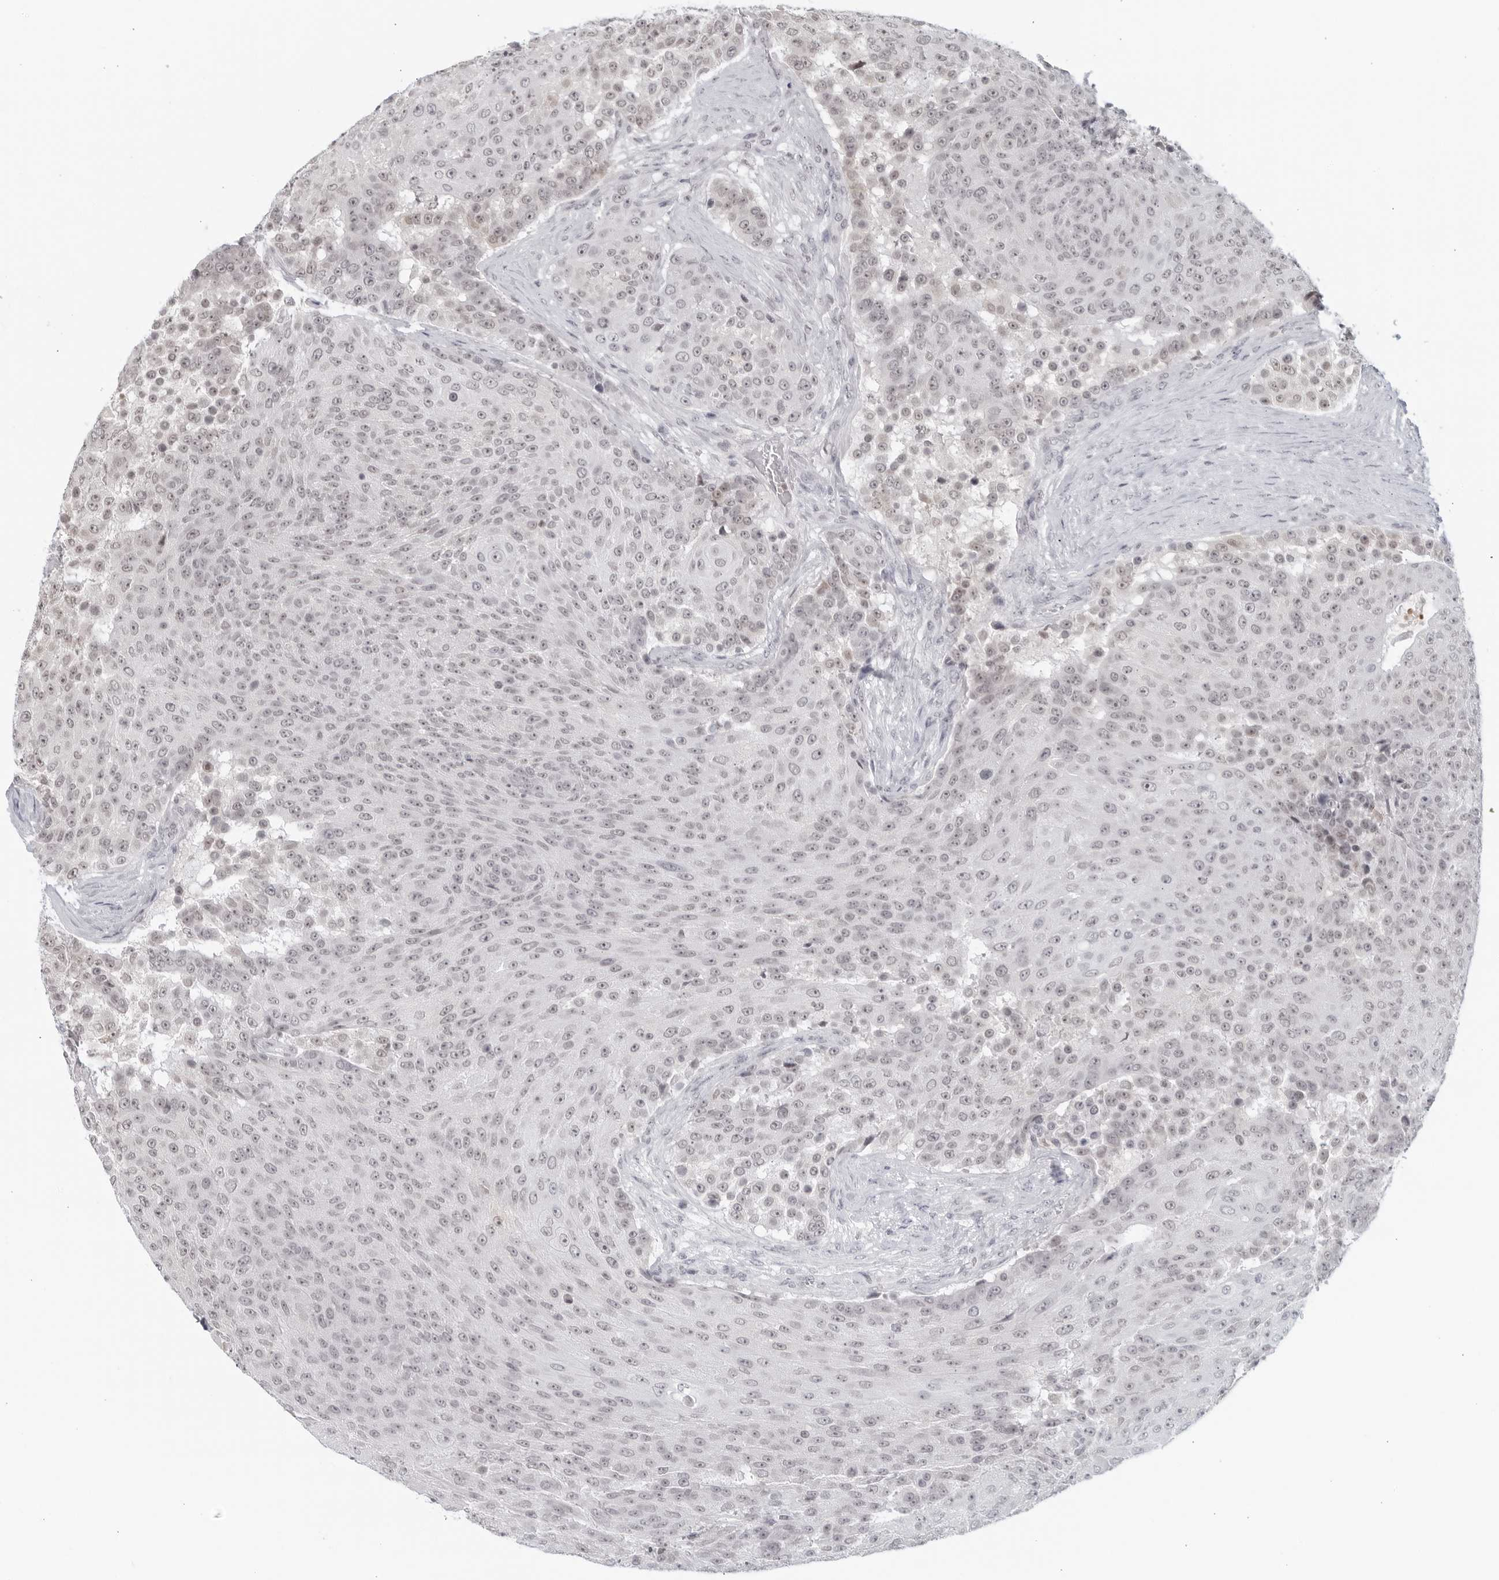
{"staining": {"intensity": "weak", "quantity": "<25%", "location": "nuclear"}, "tissue": "urothelial cancer", "cell_type": "Tumor cells", "image_type": "cancer", "snomed": [{"axis": "morphology", "description": "Urothelial carcinoma, High grade"}, {"axis": "topography", "description": "Urinary bladder"}], "caption": "Tumor cells are negative for protein expression in human high-grade urothelial carcinoma.", "gene": "RAB11FIP3", "patient": {"sex": "female", "age": 63}}